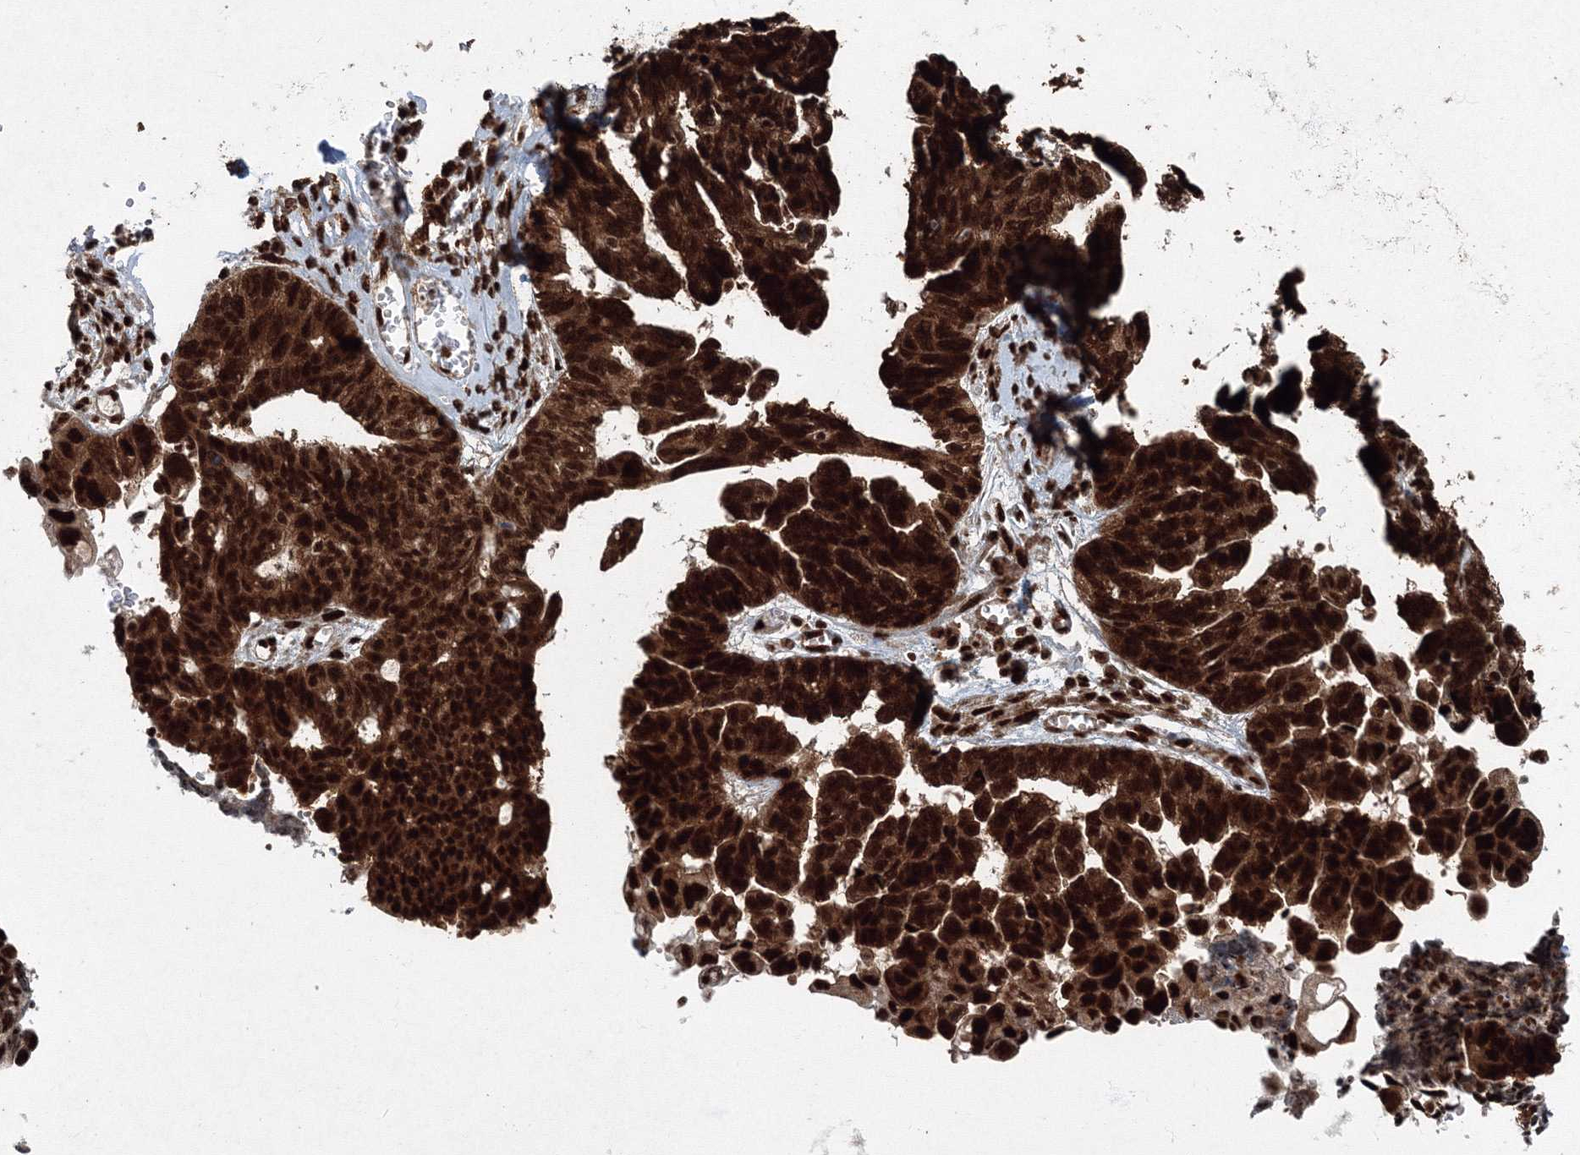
{"staining": {"intensity": "strong", "quantity": ">75%", "location": "cytoplasmic/membranous,nuclear"}, "tissue": "ovarian cancer", "cell_type": "Tumor cells", "image_type": "cancer", "snomed": [{"axis": "morphology", "description": "Cystadenocarcinoma, serous, NOS"}, {"axis": "topography", "description": "Ovary"}], "caption": "Strong cytoplasmic/membranous and nuclear protein expression is present in approximately >75% of tumor cells in ovarian cancer.", "gene": "SNRPC", "patient": {"sex": "female", "age": 79}}